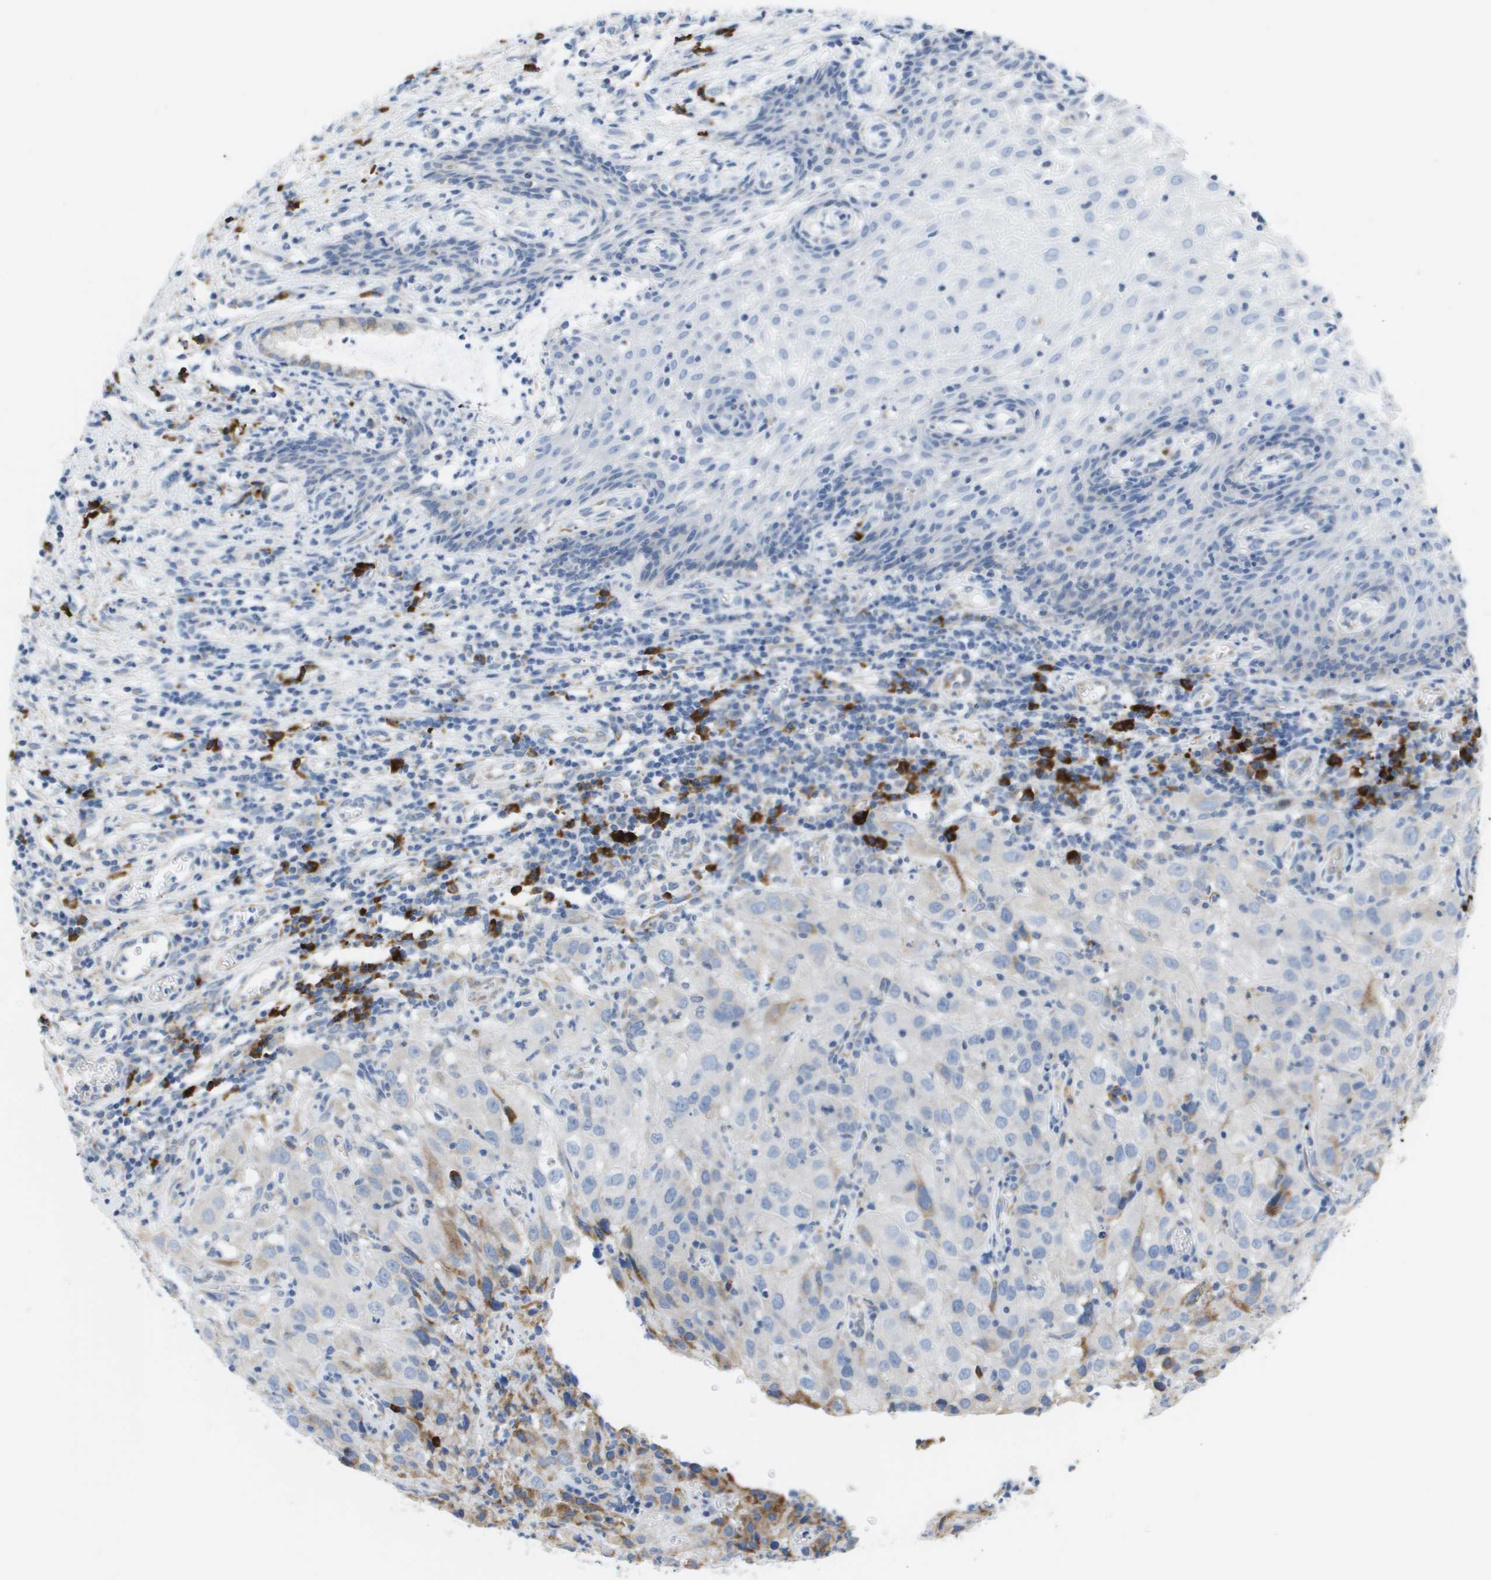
{"staining": {"intensity": "negative", "quantity": "none", "location": "none"}, "tissue": "cervical cancer", "cell_type": "Tumor cells", "image_type": "cancer", "snomed": [{"axis": "morphology", "description": "Squamous cell carcinoma, NOS"}, {"axis": "topography", "description": "Cervix"}], "caption": "A histopathology image of cervical cancer stained for a protein demonstrates no brown staining in tumor cells.", "gene": "CD3G", "patient": {"sex": "female", "age": 32}}